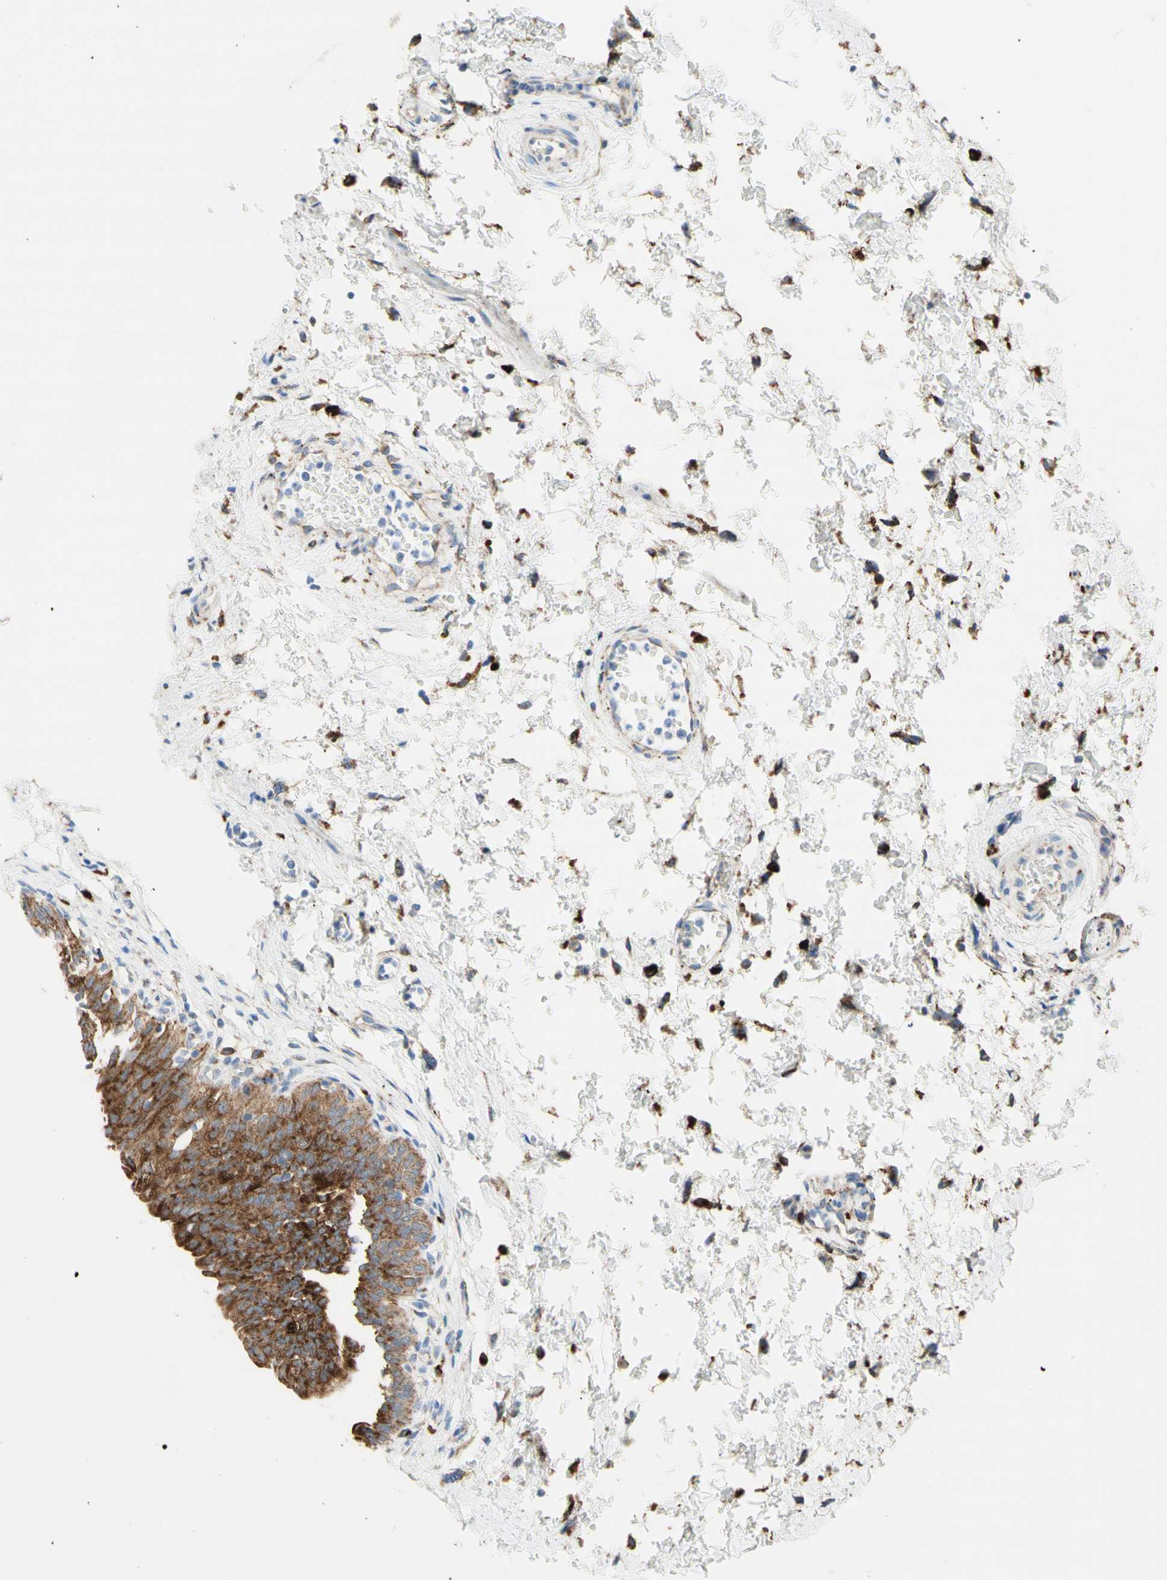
{"staining": {"intensity": "strong", "quantity": ">75%", "location": "cytoplasmic/membranous"}, "tissue": "urinary bladder", "cell_type": "Urothelial cells", "image_type": "normal", "snomed": [{"axis": "morphology", "description": "Normal tissue, NOS"}, {"axis": "topography", "description": "Urinary bladder"}], "caption": "DAB (3,3'-diaminobenzidine) immunohistochemical staining of unremarkable human urinary bladder exhibits strong cytoplasmic/membranous protein staining in approximately >75% of urothelial cells.", "gene": "URB2", "patient": {"sex": "male", "age": 55}}